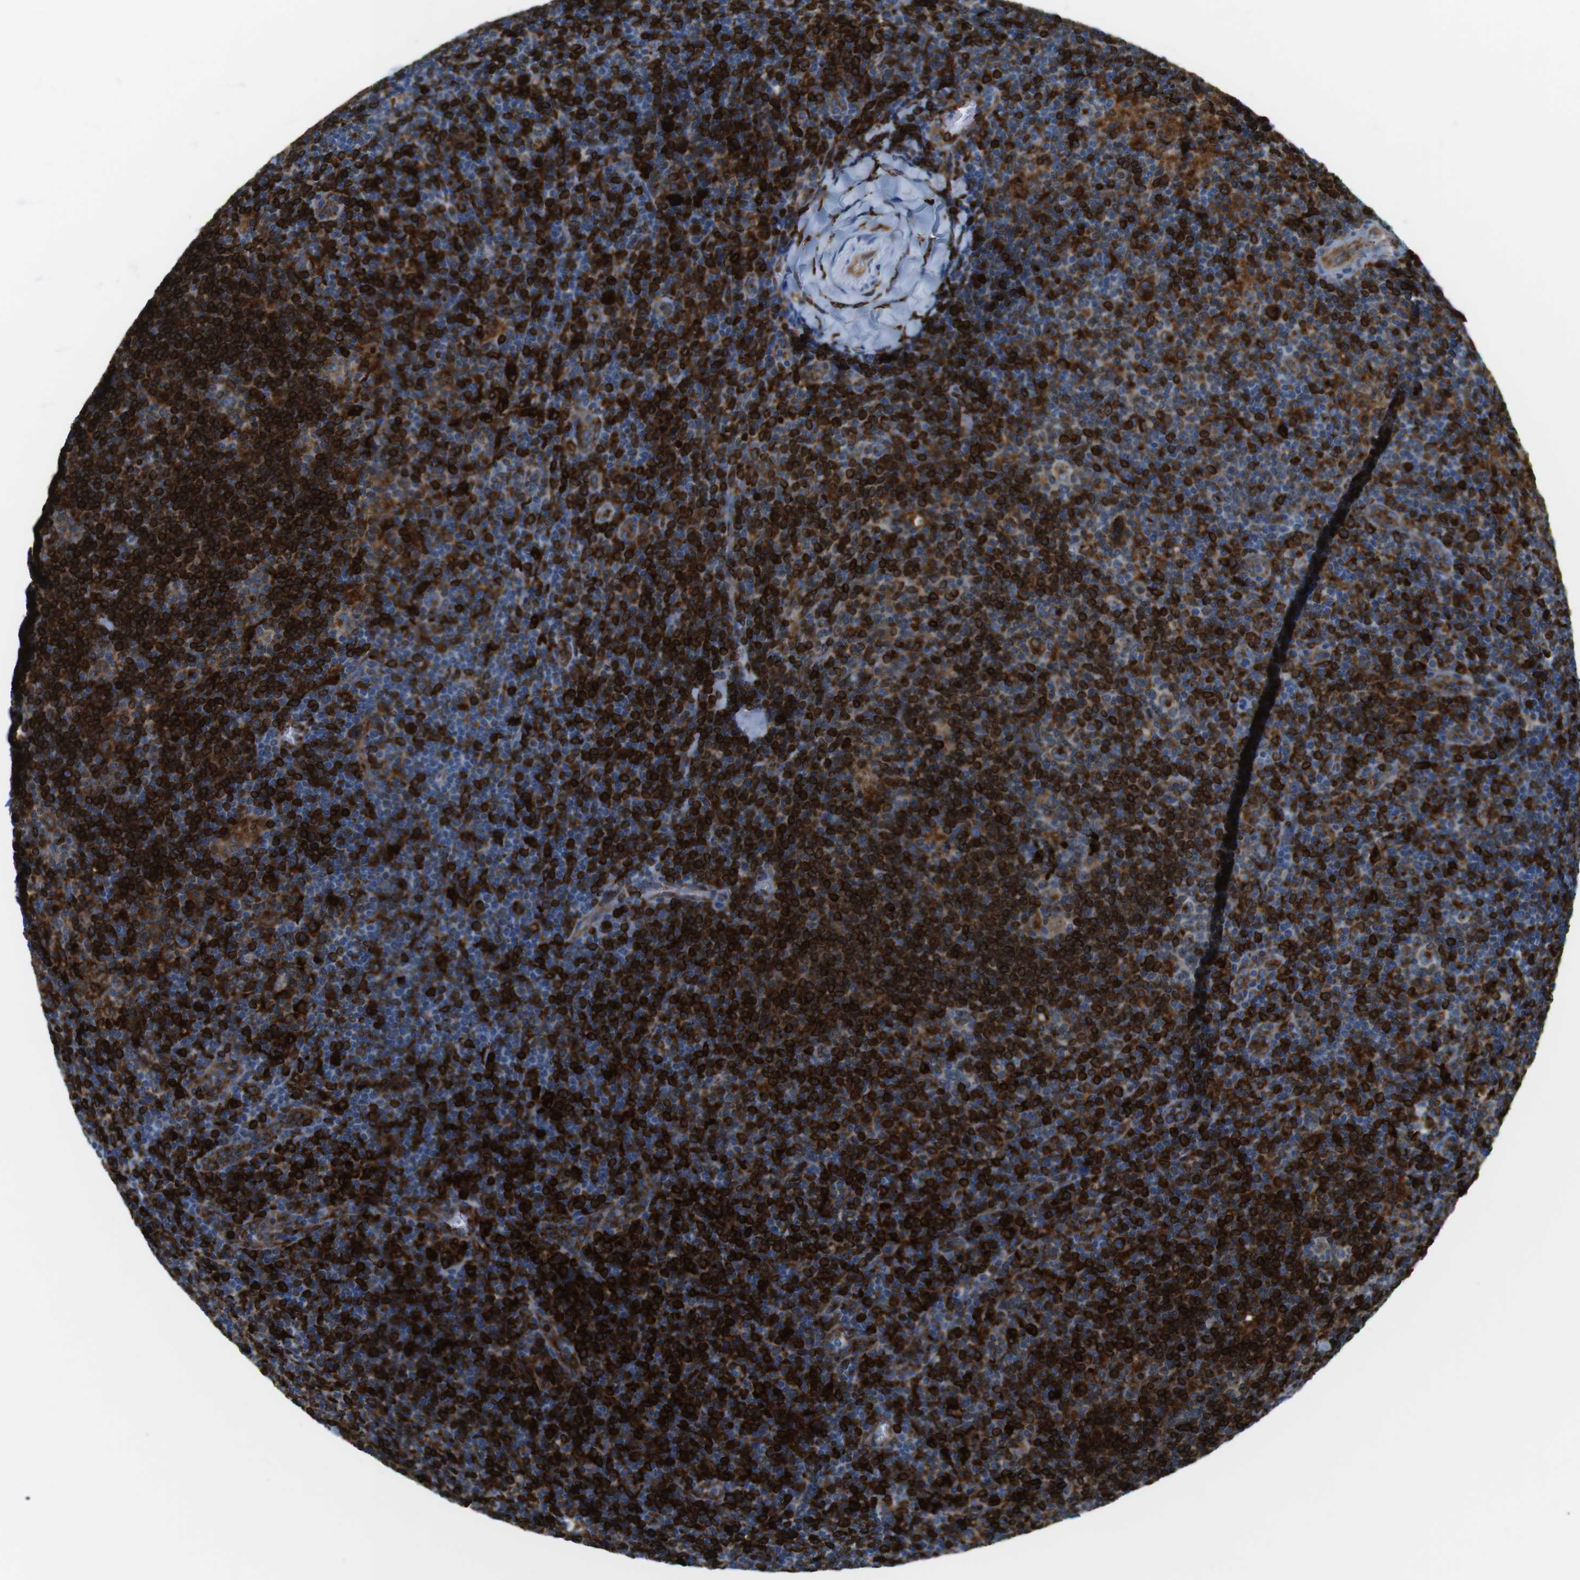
{"staining": {"intensity": "moderate", "quantity": "25%-75%", "location": "cytoplasmic/membranous"}, "tissue": "lymphoma", "cell_type": "Tumor cells", "image_type": "cancer", "snomed": [{"axis": "morphology", "description": "Hodgkin's disease, NOS"}, {"axis": "topography", "description": "Lymph node"}], "caption": "Immunohistochemical staining of lymphoma demonstrates moderate cytoplasmic/membranous protein expression in approximately 25%-75% of tumor cells. (DAB (3,3'-diaminobenzidine) = brown stain, brightfield microscopy at high magnification).", "gene": "CIITA", "patient": {"sex": "female", "age": 57}}